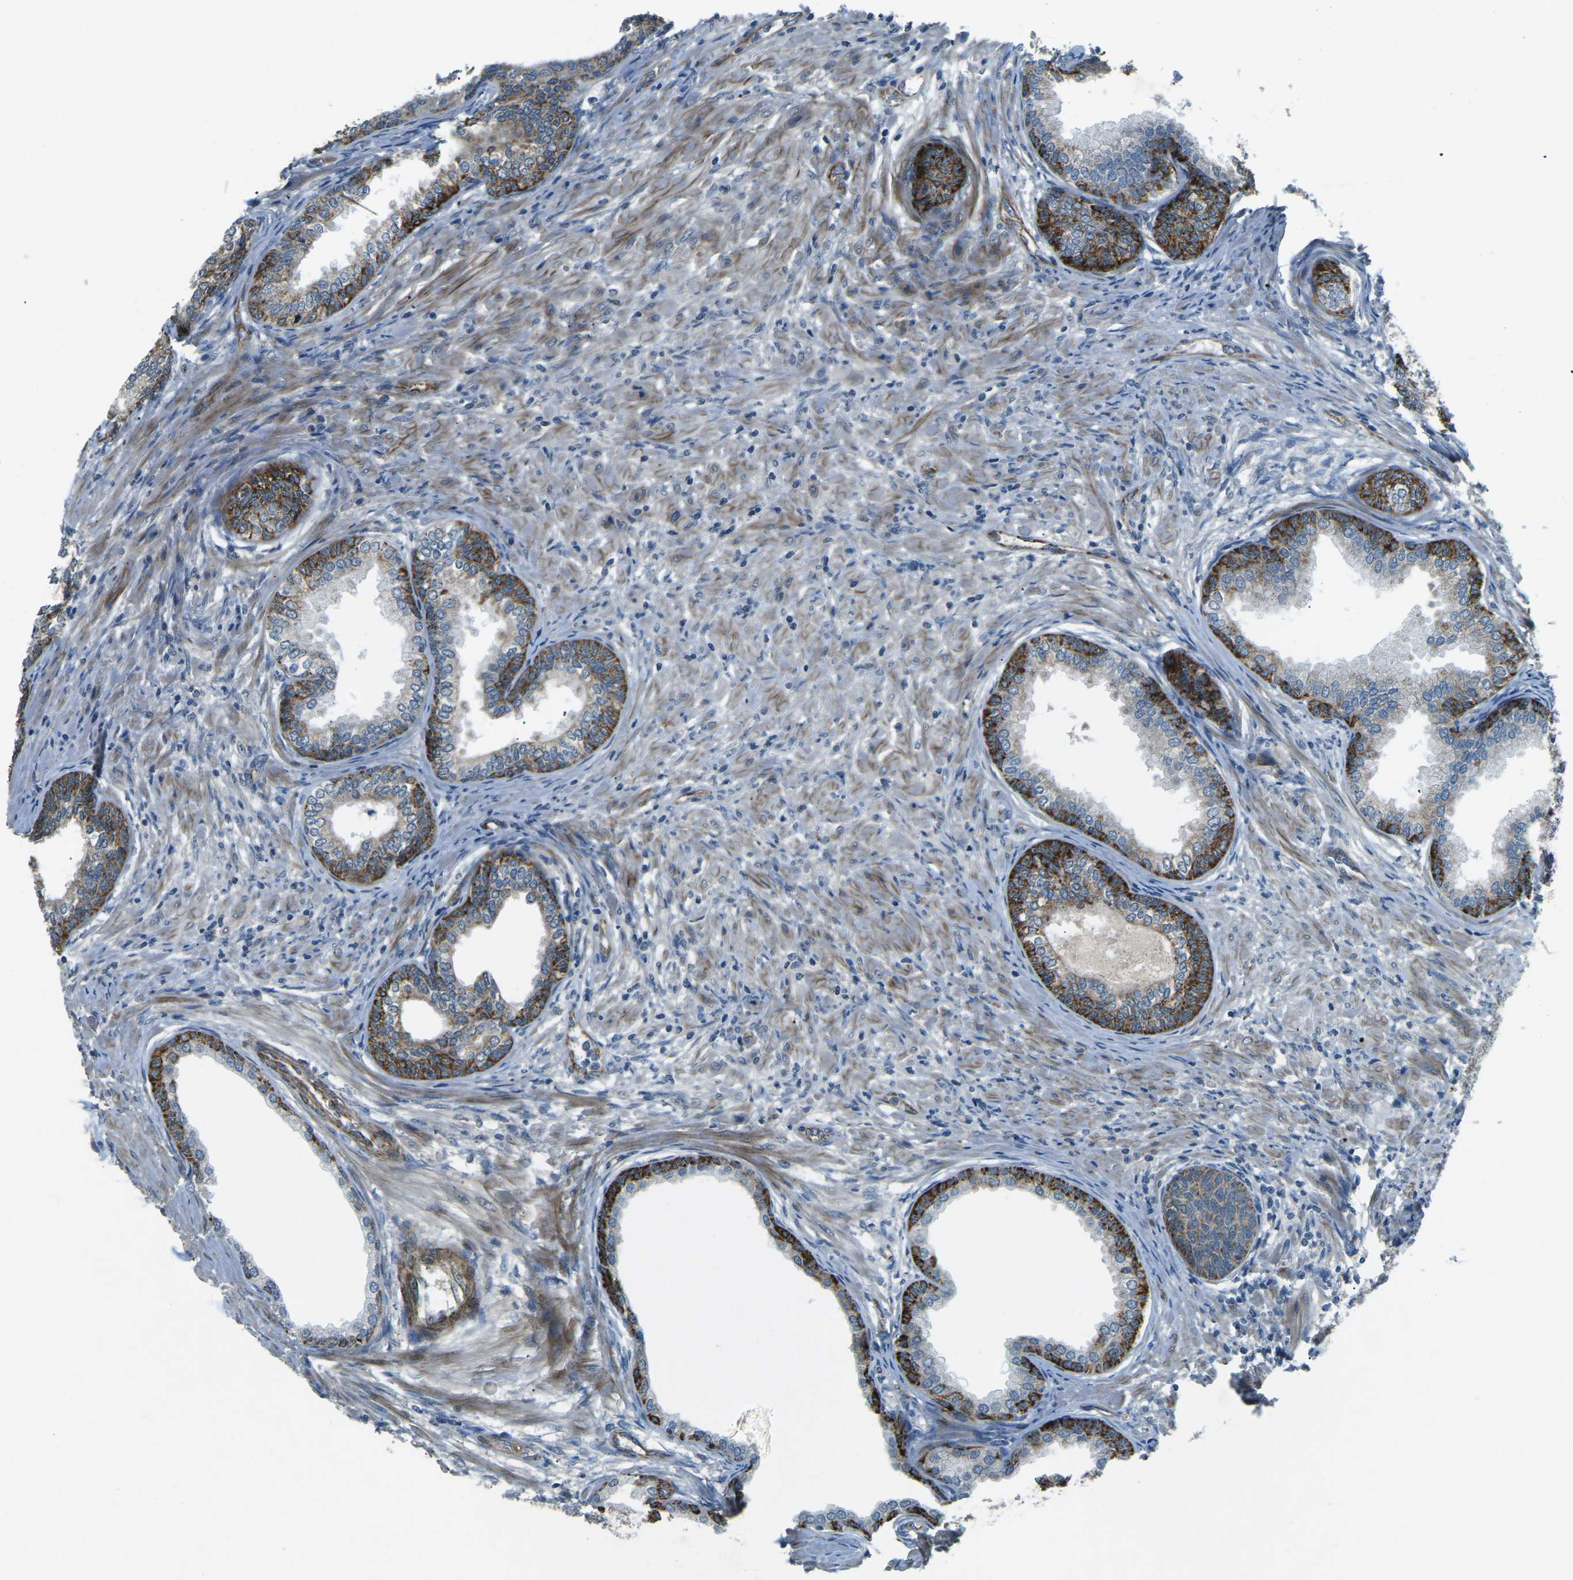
{"staining": {"intensity": "strong", "quantity": "25%-75%", "location": "cytoplasmic/membranous"}, "tissue": "prostate", "cell_type": "Glandular cells", "image_type": "normal", "snomed": [{"axis": "morphology", "description": "Normal tissue, NOS"}, {"axis": "topography", "description": "Prostate"}], "caption": "IHC micrograph of unremarkable prostate stained for a protein (brown), which exhibits high levels of strong cytoplasmic/membranous positivity in approximately 25%-75% of glandular cells.", "gene": "AFAP1", "patient": {"sex": "male", "age": 76}}